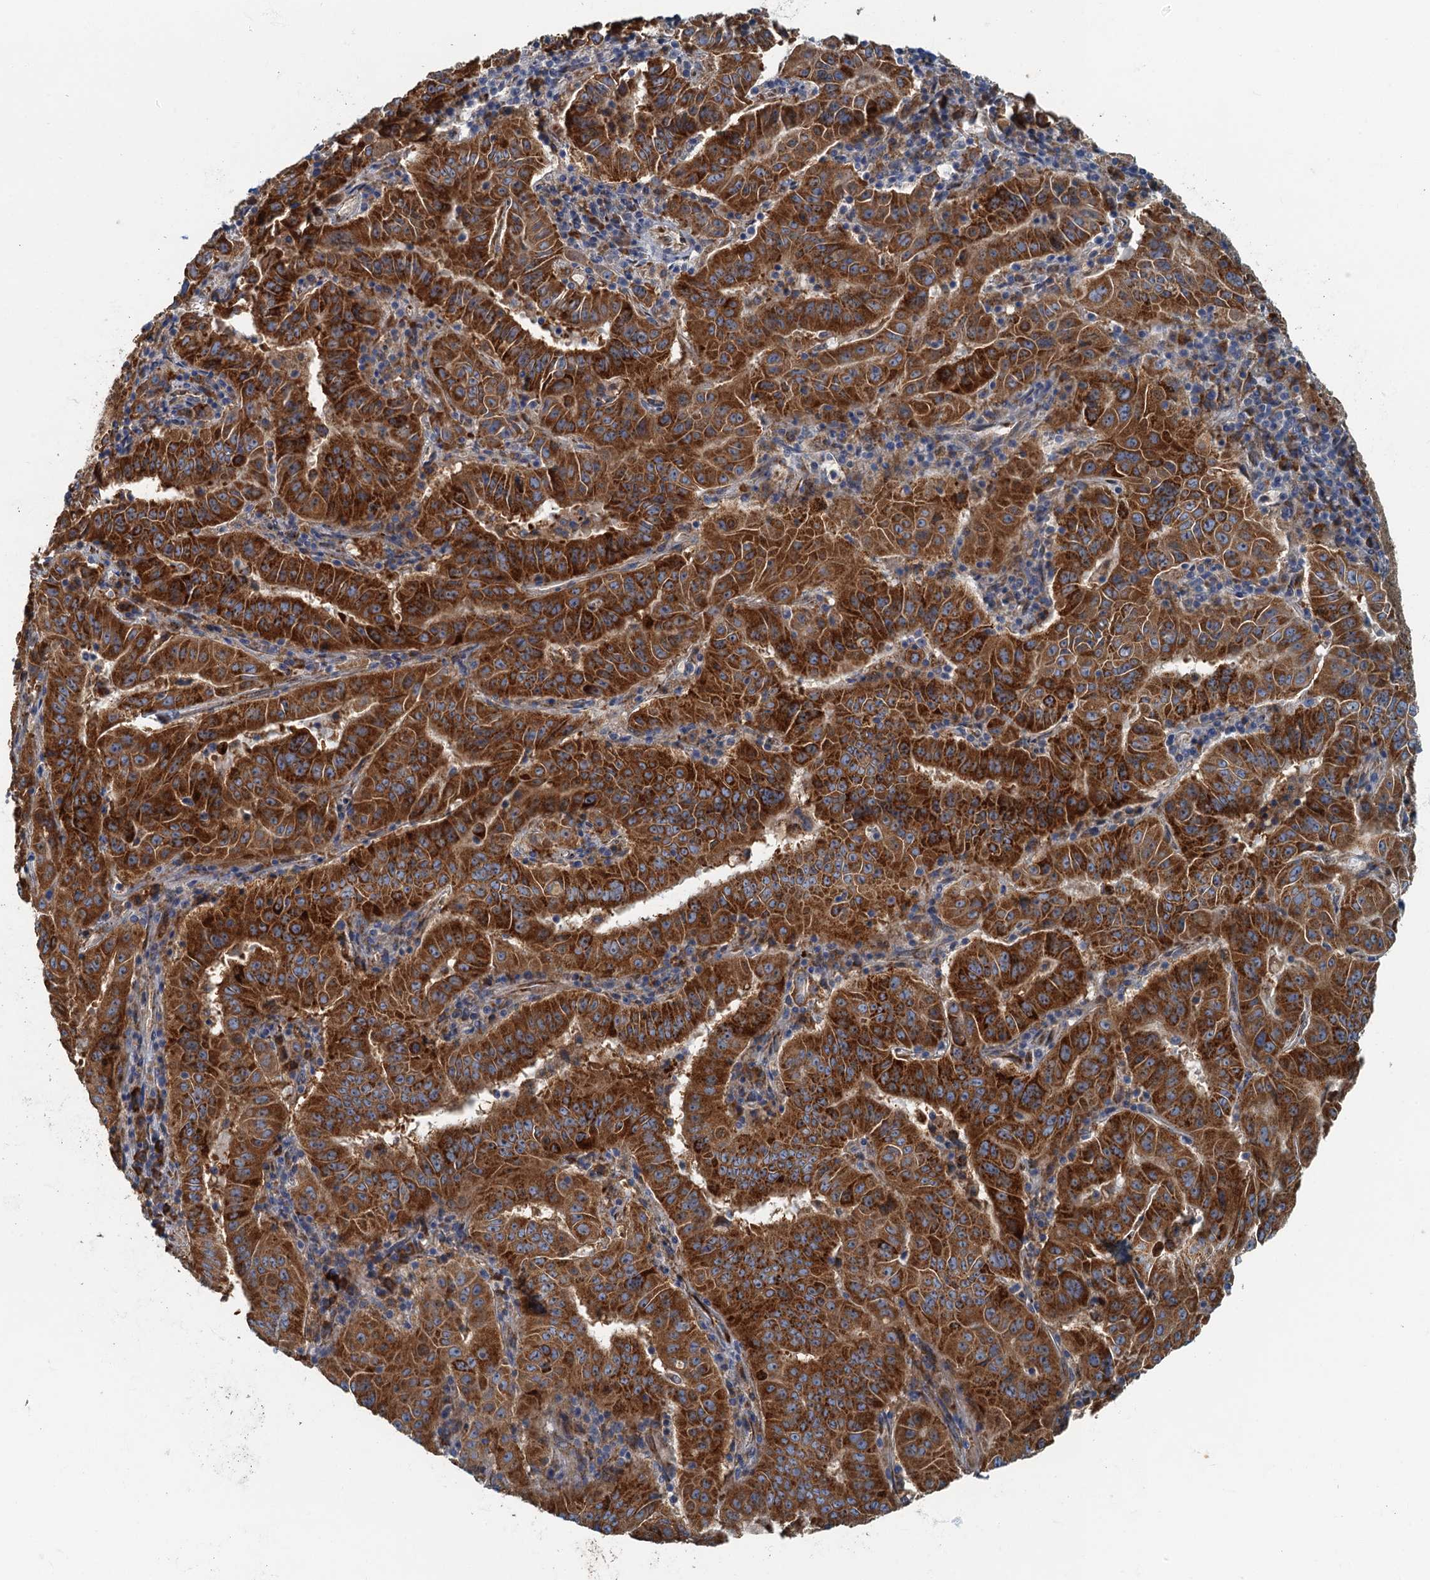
{"staining": {"intensity": "strong", "quantity": ">75%", "location": "cytoplasmic/membranous"}, "tissue": "pancreatic cancer", "cell_type": "Tumor cells", "image_type": "cancer", "snomed": [{"axis": "morphology", "description": "Adenocarcinoma, NOS"}, {"axis": "topography", "description": "Pancreas"}], "caption": "Immunohistochemistry (IHC) image of pancreatic adenocarcinoma stained for a protein (brown), which reveals high levels of strong cytoplasmic/membranous expression in approximately >75% of tumor cells.", "gene": "SPDYC", "patient": {"sex": "male", "age": 63}}